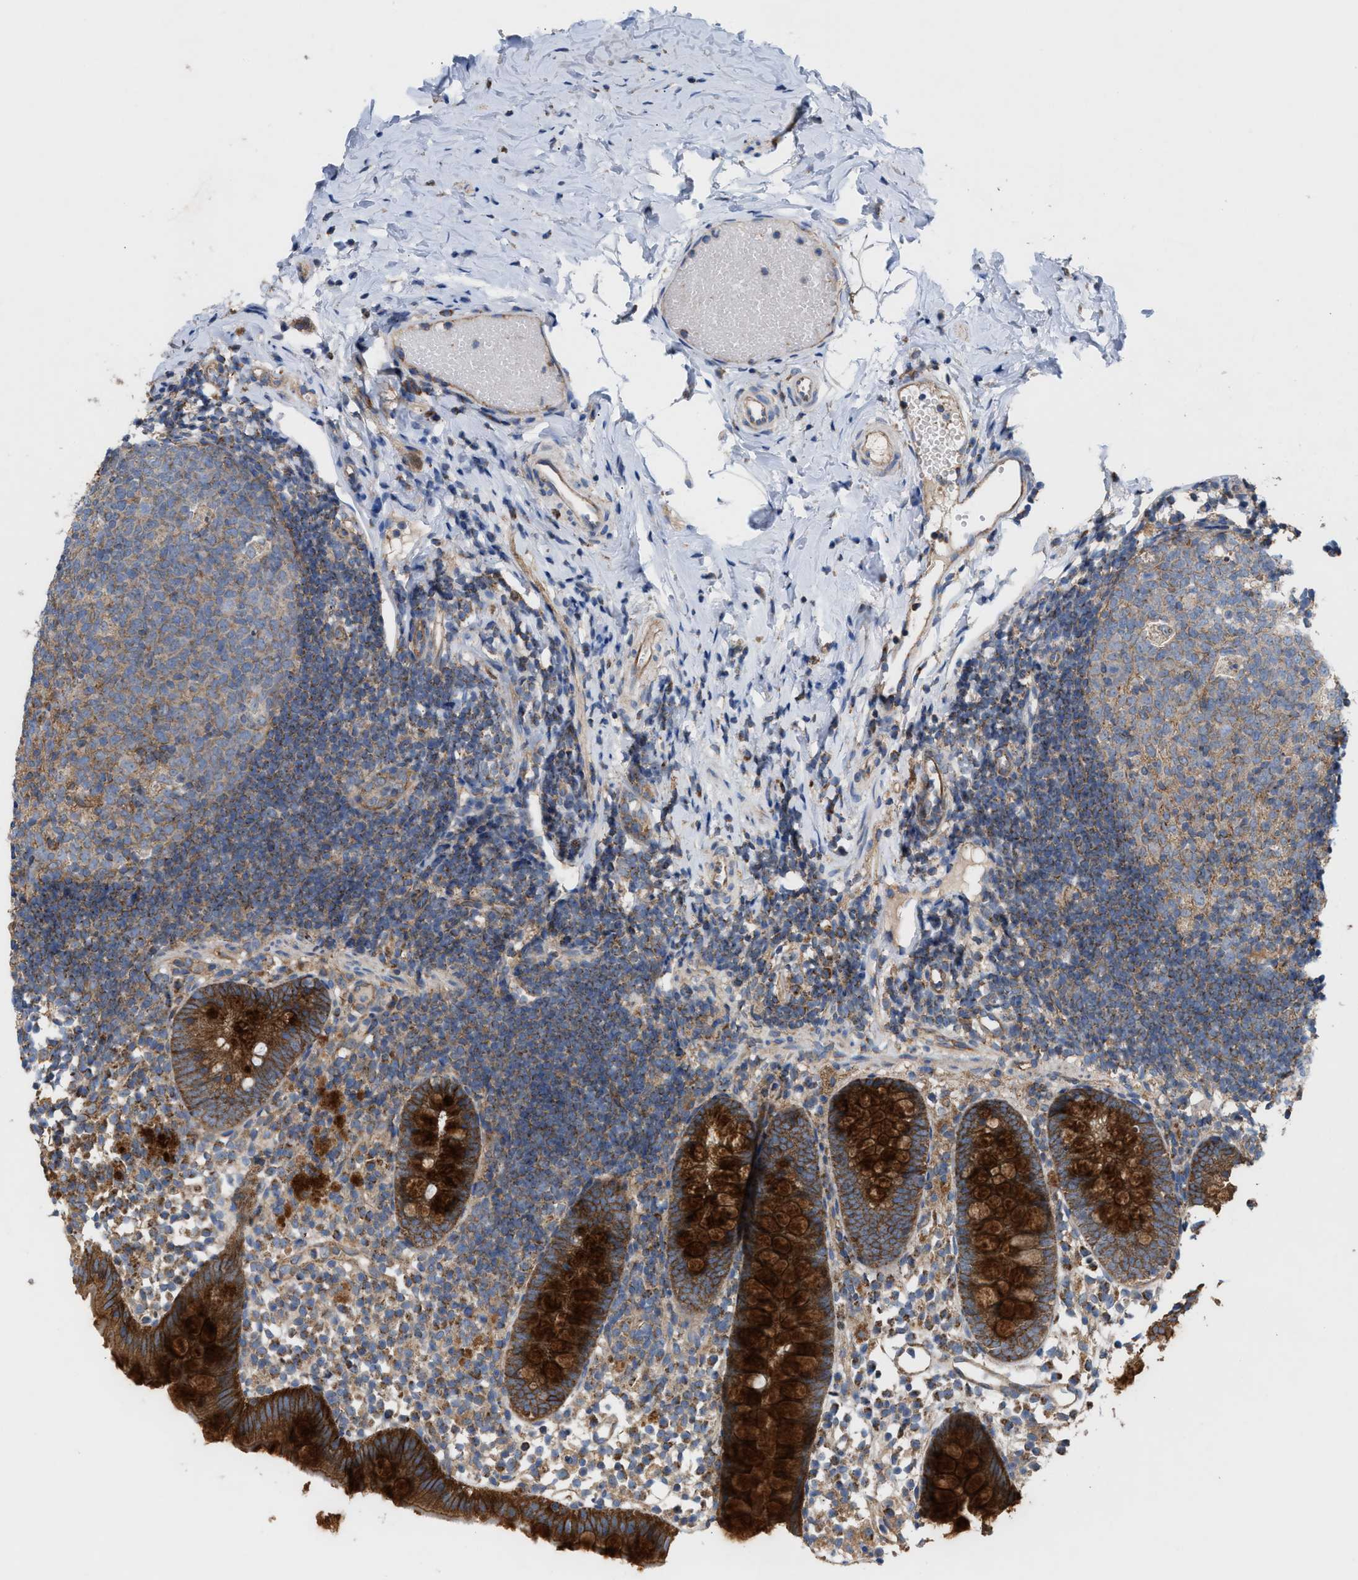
{"staining": {"intensity": "strong", "quantity": ">75%", "location": "cytoplasmic/membranous"}, "tissue": "appendix", "cell_type": "Glandular cells", "image_type": "normal", "snomed": [{"axis": "morphology", "description": "Normal tissue, NOS"}, {"axis": "topography", "description": "Appendix"}], "caption": "High-power microscopy captured an immunohistochemistry micrograph of benign appendix, revealing strong cytoplasmic/membranous expression in about >75% of glandular cells.", "gene": "OXSM", "patient": {"sex": "female", "age": 20}}